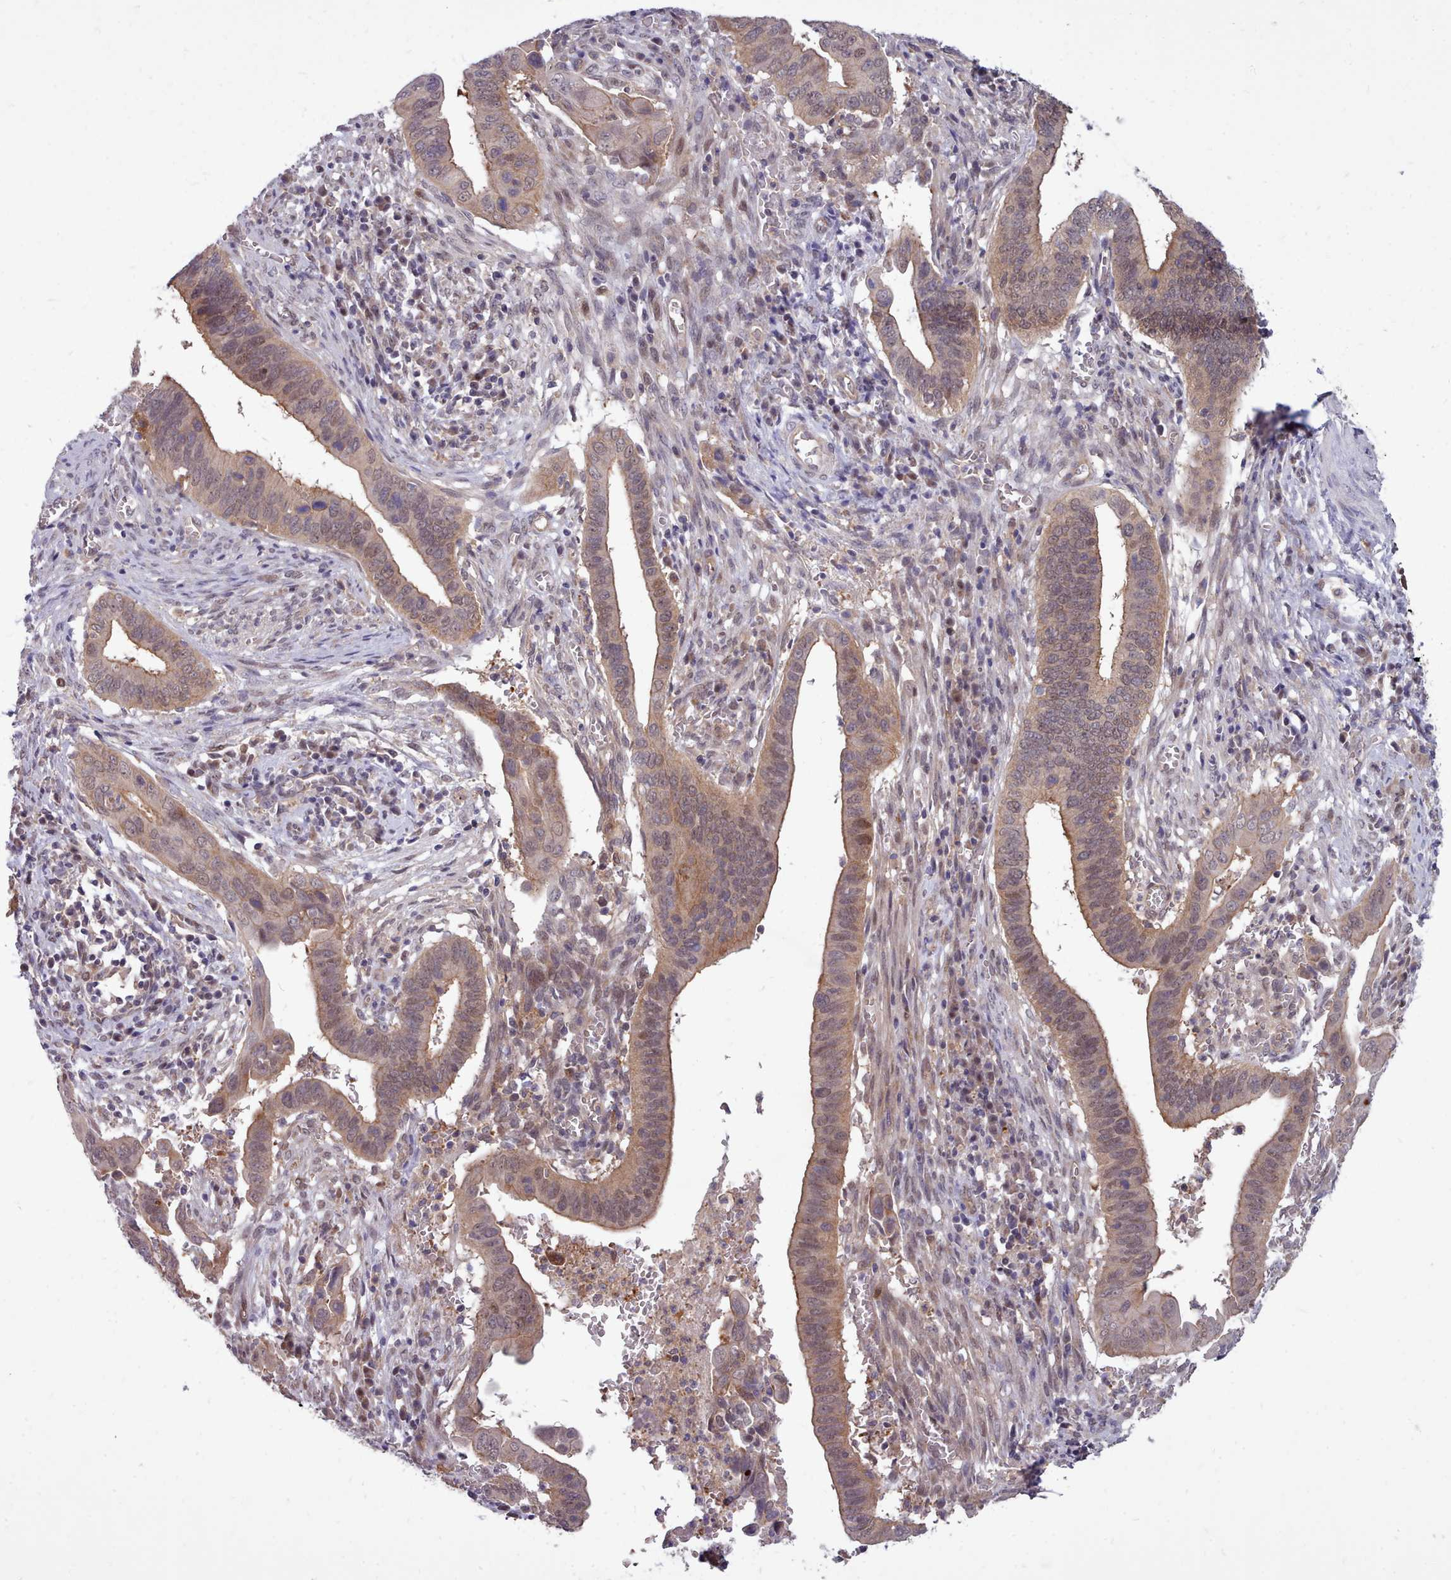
{"staining": {"intensity": "weak", "quantity": "25%-75%", "location": "cytoplasmic/membranous"}, "tissue": "cervical cancer", "cell_type": "Tumor cells", "image_type": "cancer", "snomed": [{"axis": "morphology", "description": "Adenocarcinoma, NOS"}, {"axis": "topography", "description": "Cervix"}], "caption": "The photomicrograph shows immunohistochemical staining of adenocarcinoma (cervical). There is weak cytoplasmic/membranous expression is present in approximately 25%-75% of tumor cells.", "gene": "AHCY", "patient": {"sex": "female", "age": 42}}